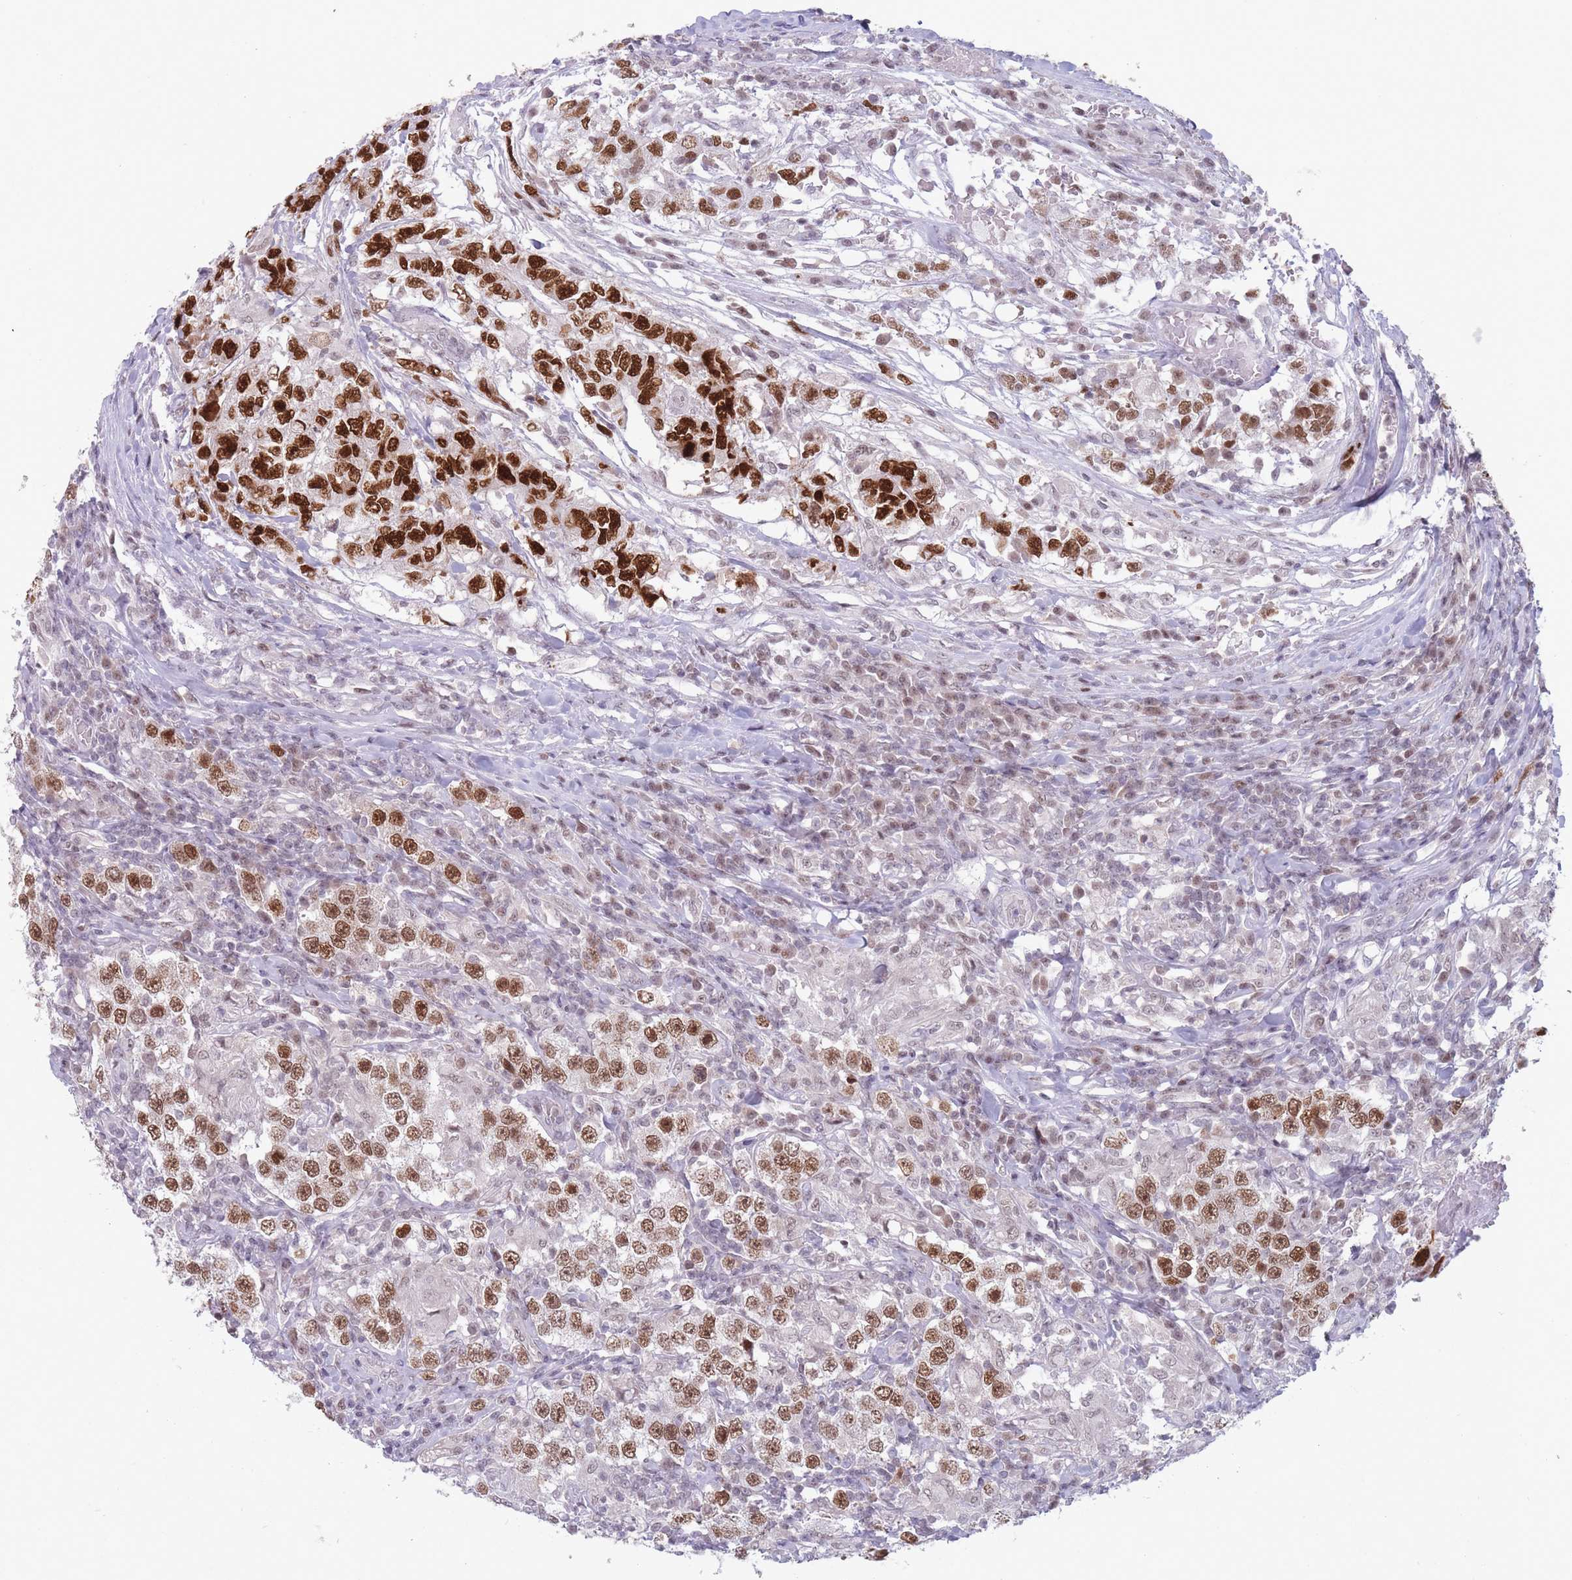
{"staining": {"intensity": "strong", "quantity": ">75%", "location": "nuclear"}, "tissue": "testis cancer", "cell_type": "Tumor cells", "image_type": "cancer", "snomed": [{"axis": "morphology", "description": "Seminoma, NOS"}, {"axis": "morphology", "description": "Carcinoma, Embryonal, NOS"}, {"axis": "topography", "description": "Testis"}], "caption": "A brown stain highlights strong nuclear positivity of a protein in testis embryonal carcinoma tumor cells.", "gene": "ARID3B", "patient": {"sex": "male", "age": 41}}